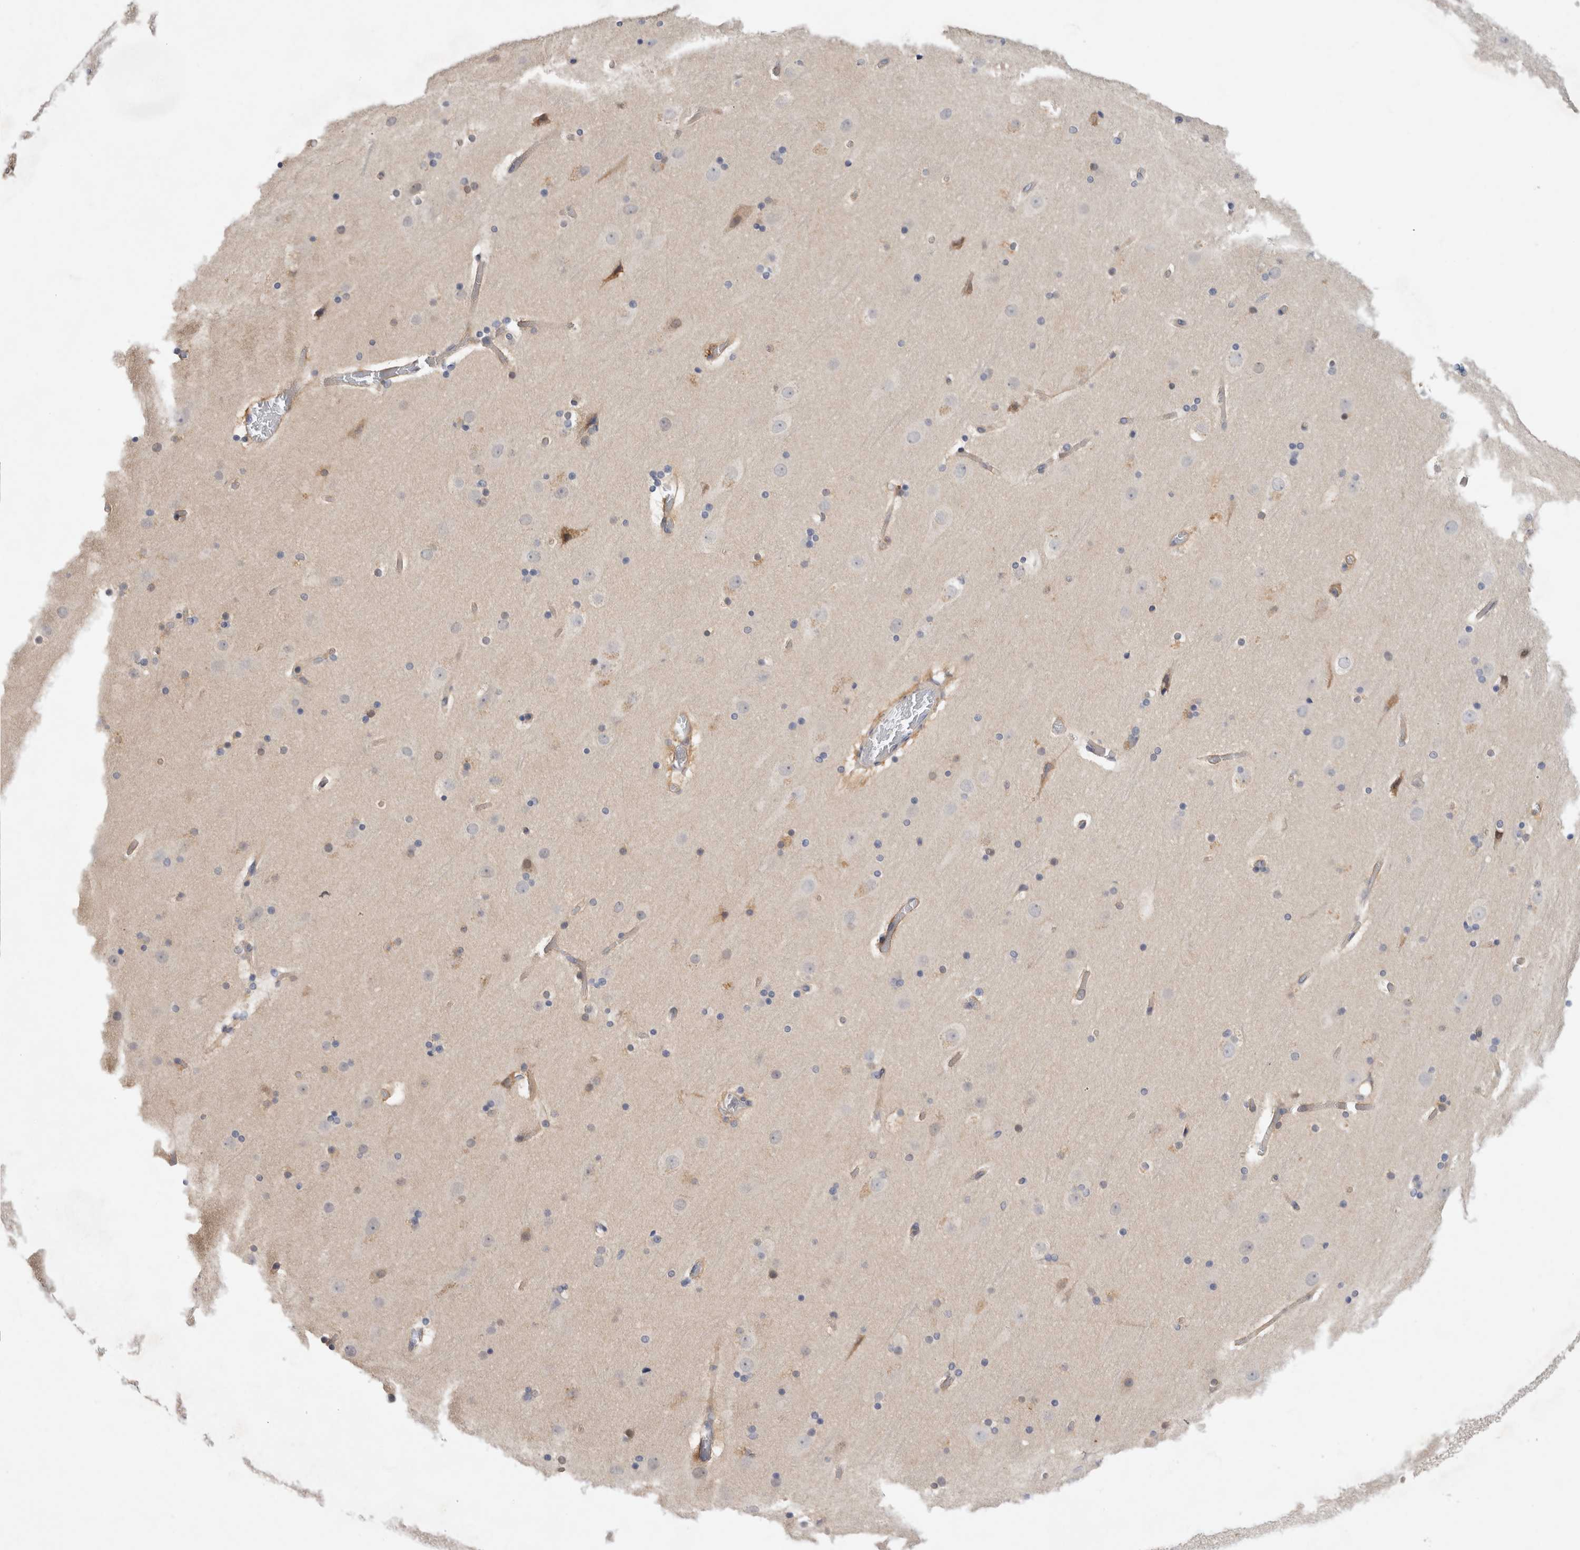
{"staining": {"intensity": "weak", "quantity": ">75%", "location": "cytoplasmic/membranous"}, "tissue": "cerebral cortex", "cell_type": "Endothelial cells", "image_type": "normal", "snomed": [{"axis": "morphology", "description": "Normal tissue, NOS"}, {"axis": "topography", "description": "Cerebral cortex"}], "caption": "Cerebral cortex stained with IHC exhibits weak cytoplasmic/membranous expression in about >75% of endothelial cells.", "gene": "PGM1", "patient": {"sex": "male", "age": 57}}